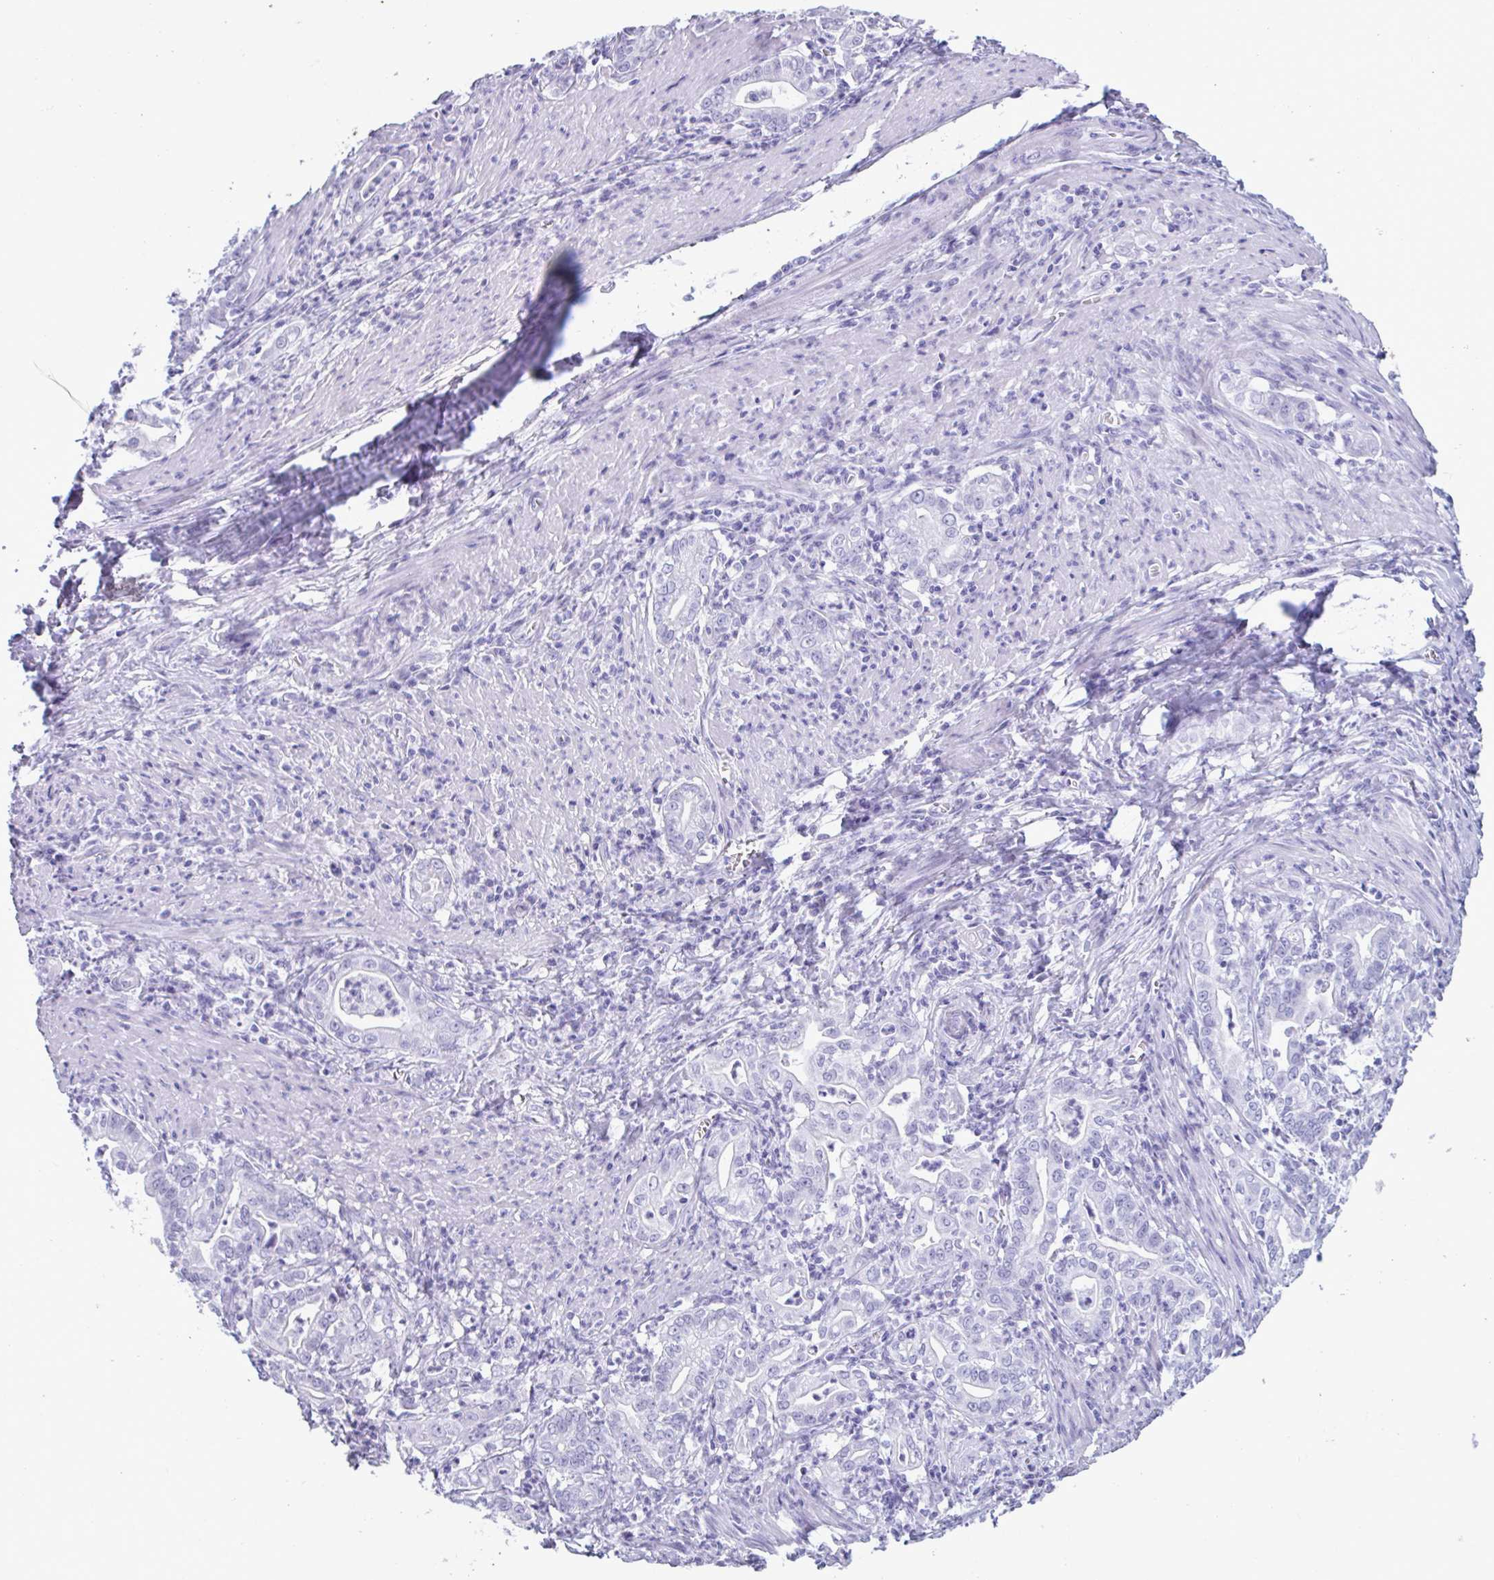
{"staining": {"intensity": "negative", "quantity": "none", "location": "none"}, "tissue": "stomach cancer", "cell_type": "Tumor cells", "image_type": "cancer", "snomed": [{"axis": "morphology", "description": "Adenocarcinoma, NOS"}, {"axis": "topography", "description": "Stomach, upper"}], "caption": "High magnification brightfield microscopy of adenocarcinoma (stomach) stained with DAB (brown) and counterstained with hematoxylin (blue): tumor cells show no significant staining.", "gene": "MRGPRG", "patient": {"sex": "female", "age": 79}}